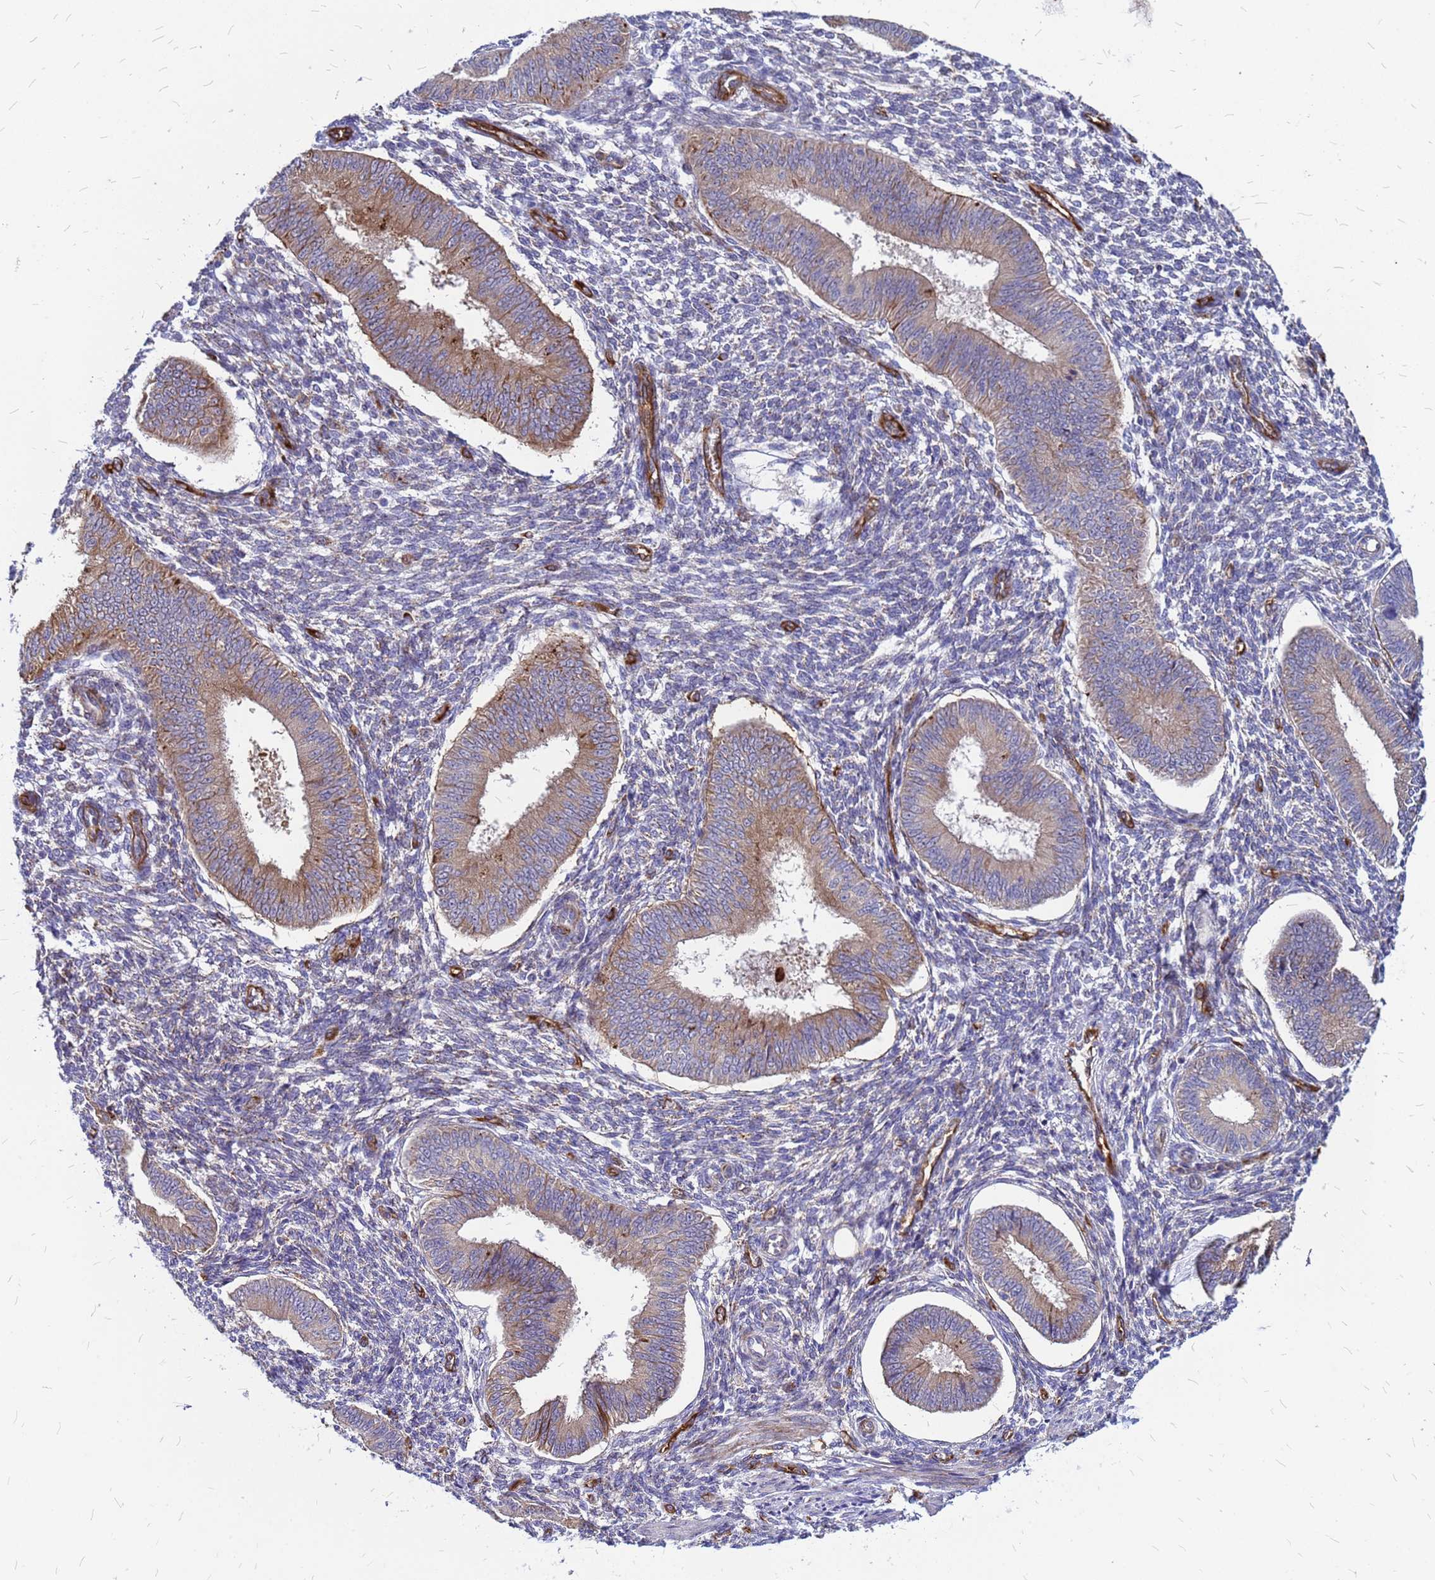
{"staining": {"intensity": "weak", "quantity": "<25%", "location": "cytoplasmic/membranous"}, "tissue": "endometrium", "cell_type": "Cells in endometrial stroma", "image_type": "normal", "snomed": [{"axis": "morphology", "description": "Normal tissue, NOS"}, {"axis": "topography", "description": "Uterus"}, {"axis": "topography", "description": "Endometrium"}], "caption": "The photomicrograph exhibits no staining of cells in endometrial stroma in benign endometrium.", "gene": "NOSTRIN", "patient": {"sex": "female", "age": 48}}